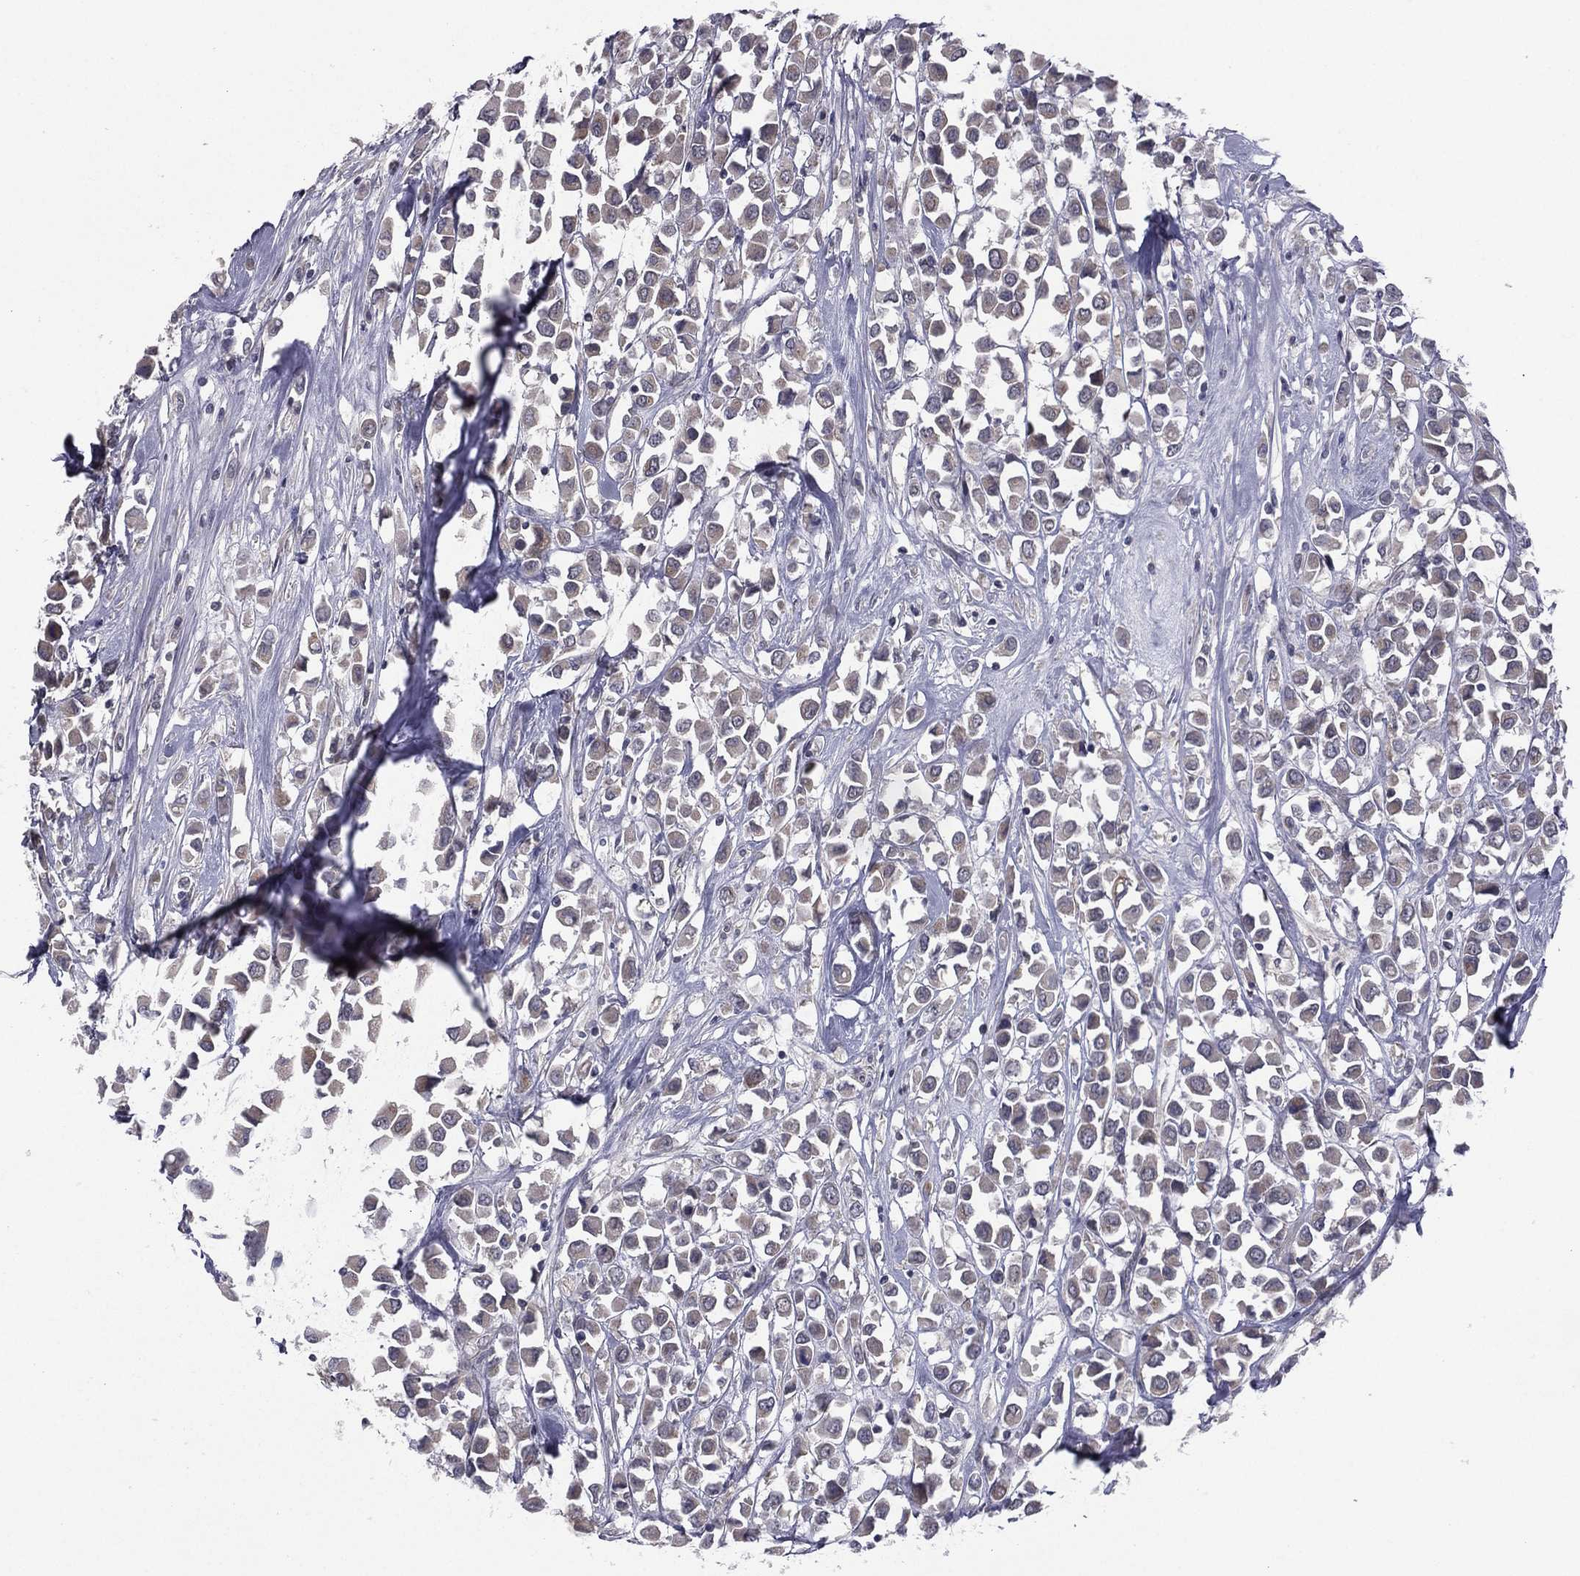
{"staining": {"intensity": "negative", "quantity": "none", "location": "none"}, "tissue": "breast cancer", "cell_type": "Tumor cells", "image_type": "cancer", "snomed": [{"axis": "morphology", "description": "Duct carcinoma"}, {"axis": "topography", "description": "Breast"}], "caption": "IHC of human breast cancer (invasive ductal carcinoma) demonstrates no expression in tumor cells. (Stains: DAB (3,3'-diaminobenzidine) immunohistochemistry (IHC) with hematoxylin counter stain, Microscopy: brightfield microscopy at high magnification).", "gene": "ACTRT2", "patient": {"sex": "female", "age": 61}}